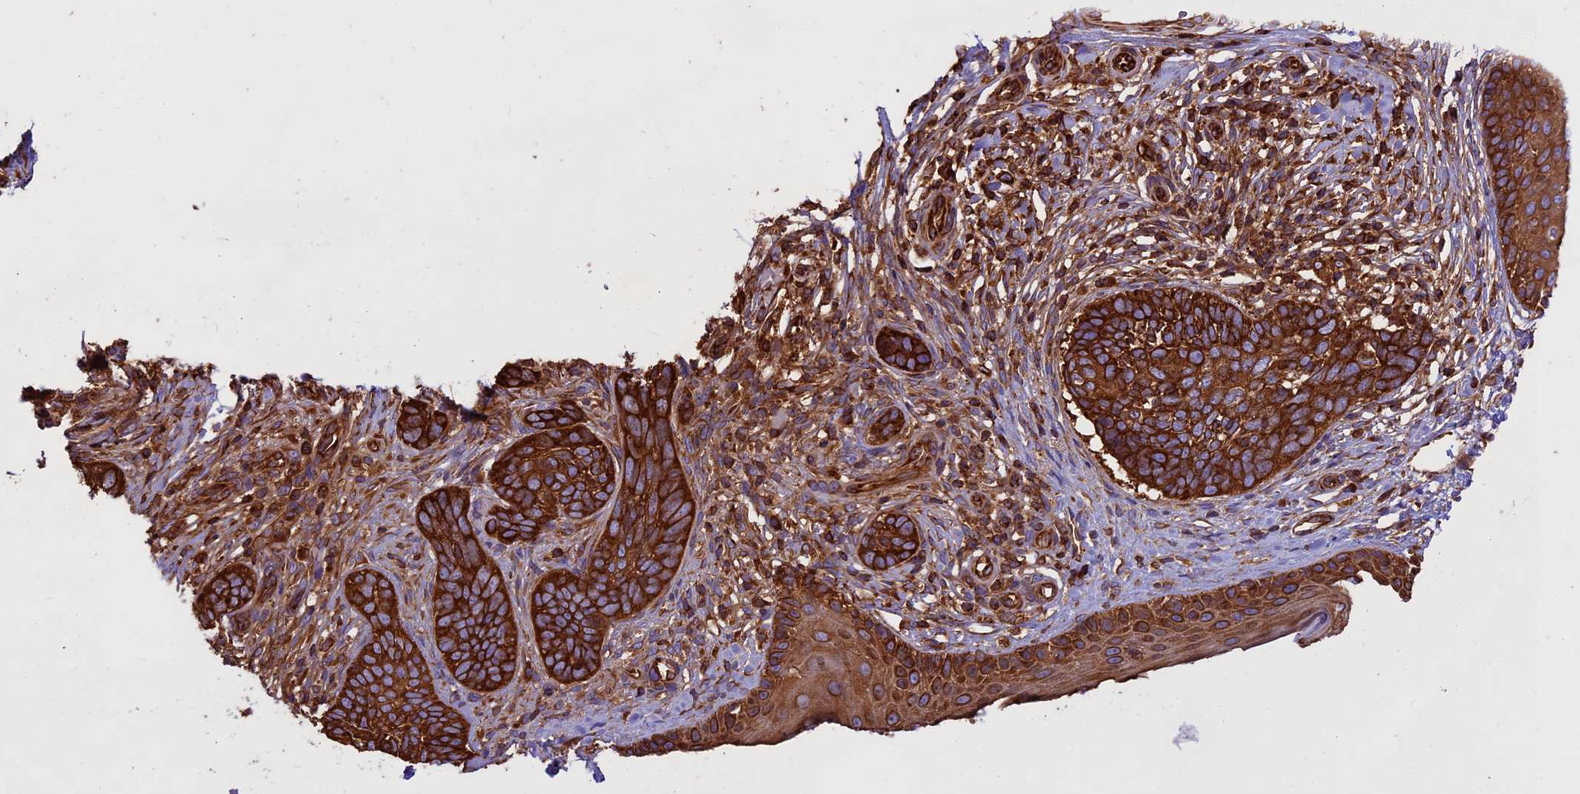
{"staining": {"intensity": "strong", "quantity": ">75%", "location": "cytoplasmic/membranous"}, "tissue": "skin cancer", "cell_type": "Tumor cells", "image_type": "cancer", "snomed": [{"axis": "morphology", "description": "Normal tissue, NOS"}, {"axis": "morphology", "description": "Basal cell carcinoma"}, {"axis": "topography", "description": "Skin"}], "caption": "Skin cancer tissue reveals strong cytoplasmic/membranous staining in about >75% of tumor cells", "gene": "KARS1", "patient": {"sex": "female", "age": 67}}